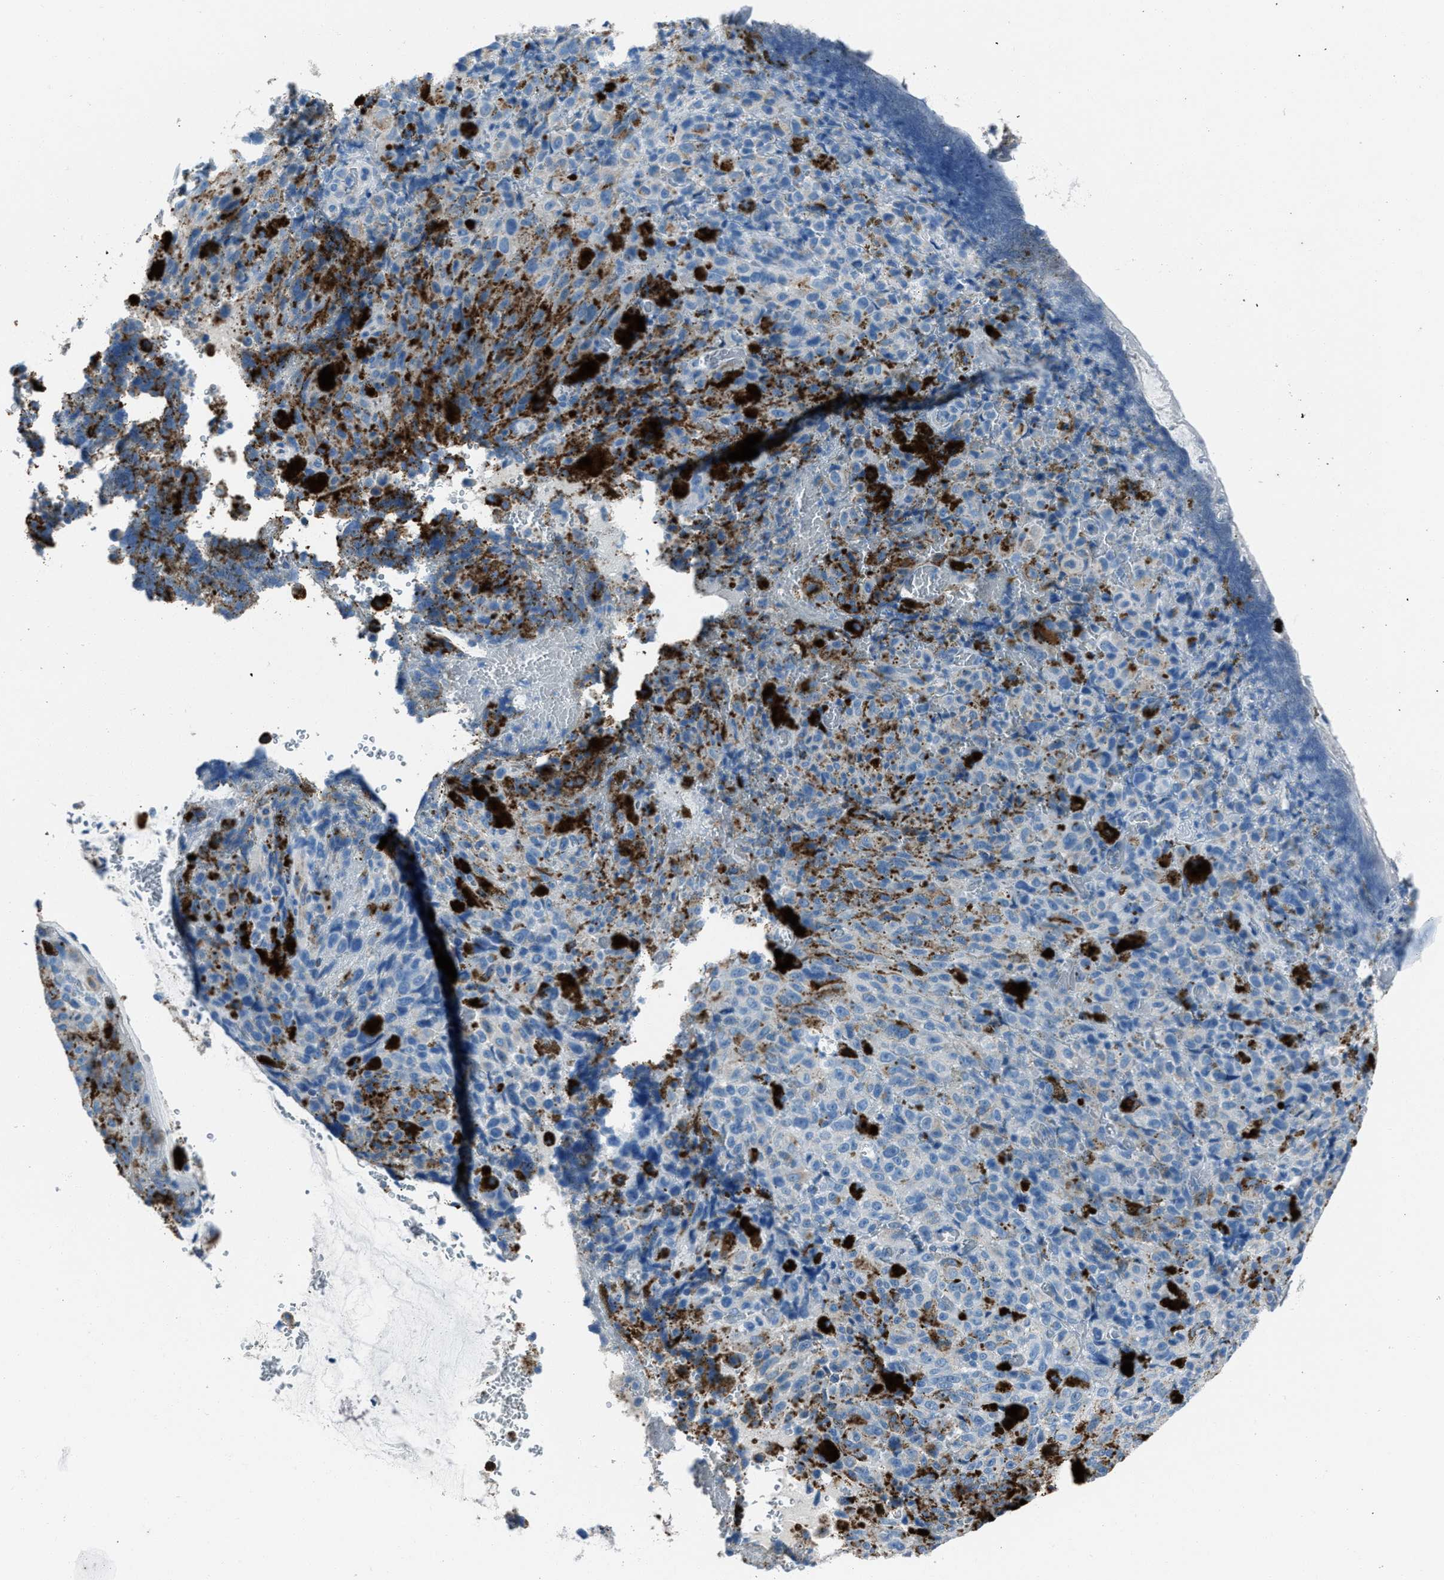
{"staining": {"intensity": "negative", "quantity": "none", "location": "none"}, "tissue": "melanoma", "cell_type": "Tumor cells", "image_type": "cancer", "snomed": [{"axis": "morphology", "description": "Malignant melanoma, NOS"}, {"axis": "topography", "description": "Rectum"}], "caption": "DAB immunohistochemical staining of melanoma displays no significant staining in tumor cells.", "gene": "AMACR", "patient": {"sex": "female", "age": 81}}